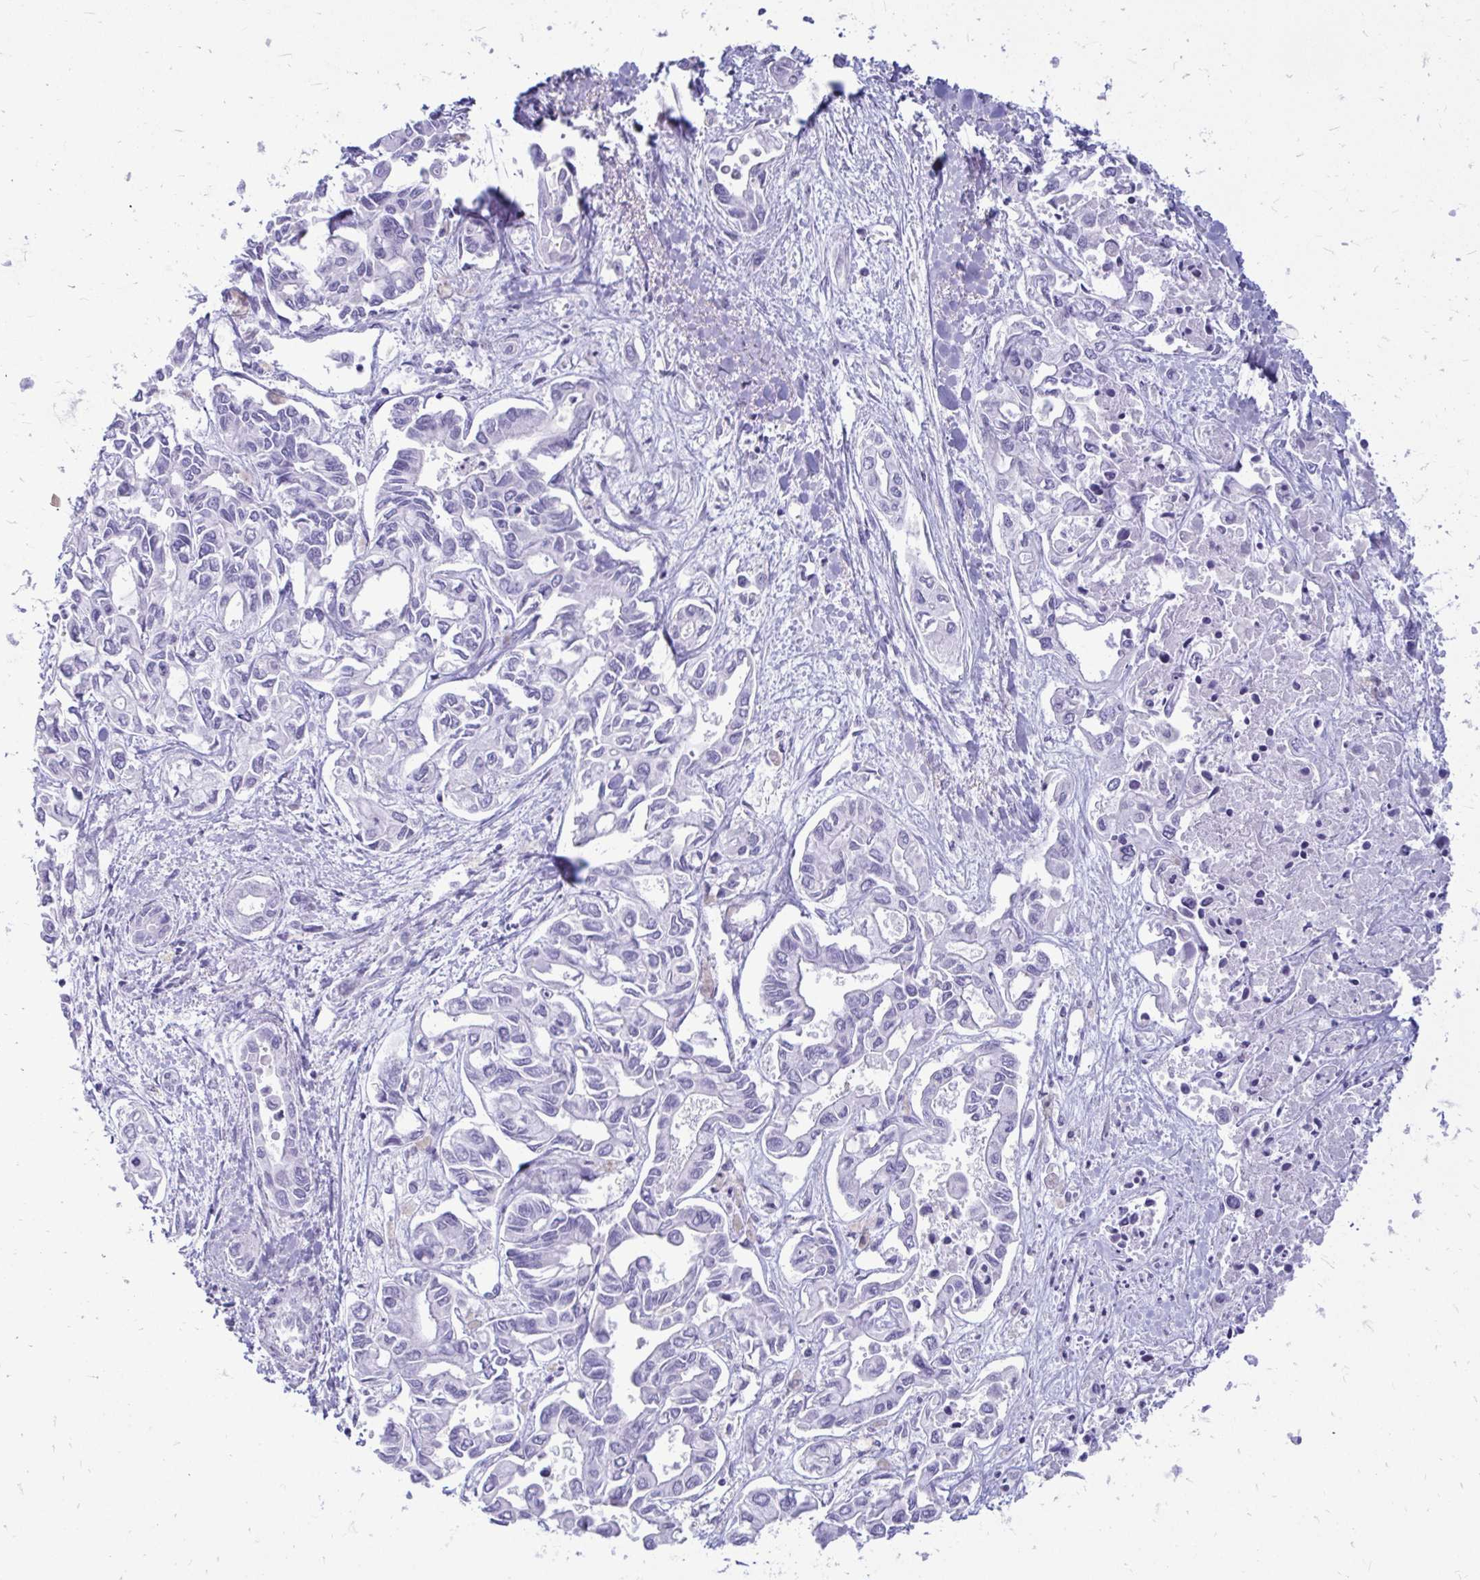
{"staining": {"intensity": "negative", "quantity": "none", "location": "none"}, "tissue": "liver cancer", "cell_type": "Tumor cells", "image_type": "cancer", "snomed": [{"axis": "morphology", "description": "Cholangiocarcinoma"}, {"axis": "topography", "description": "Liver"}], "caption": "IHC histopathology image of human cholangiocarcinoma (liver) stained for a protein (brown), which exhibits no positivity in tumor cells. (DAB IHC, high magnification).", "gene": "OR10R2", "patient": {"sex": "female", "age": 64}}